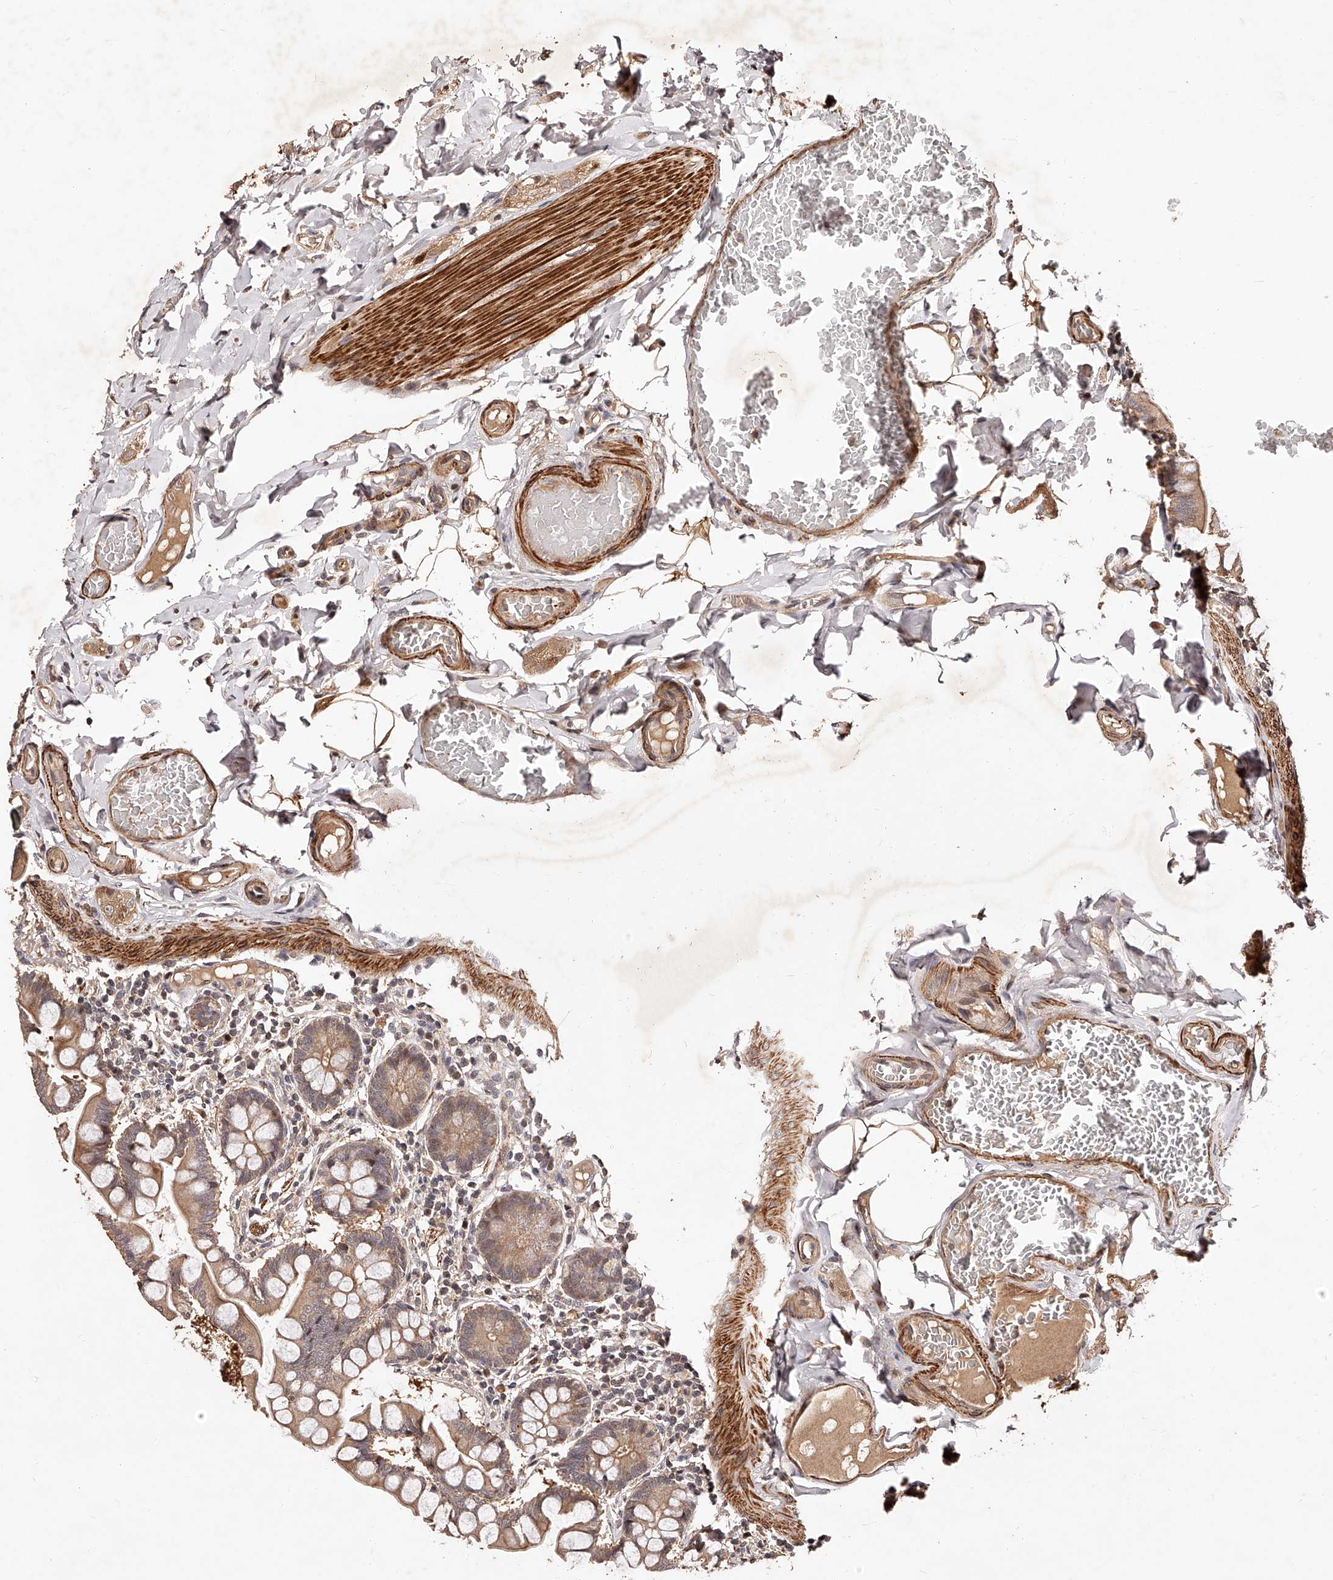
{"staining": {"intensity": "moderate", "quantity": ">75%", "location": "cytoplasmic/membranous"}, "tissue": "small intestine", "cell_type": "Glandular cells", "image_type": "normal", "snomed": [{"axis": "morphology", "description": "Normal tissue, NOS"}, {"axis": "topography", "description": "Small intestine"}], "caption": "A high-resolution histopathology image shows immunohistochemistry staining of normal small intestine, which exhibits moderate cytoplasmic/membranous positivity in about >75% of glandular cells. (IHC, brightfield microscopy, high magnification).", "gene": "CUL7", "patient": {"sex": "male", "age": 41}}